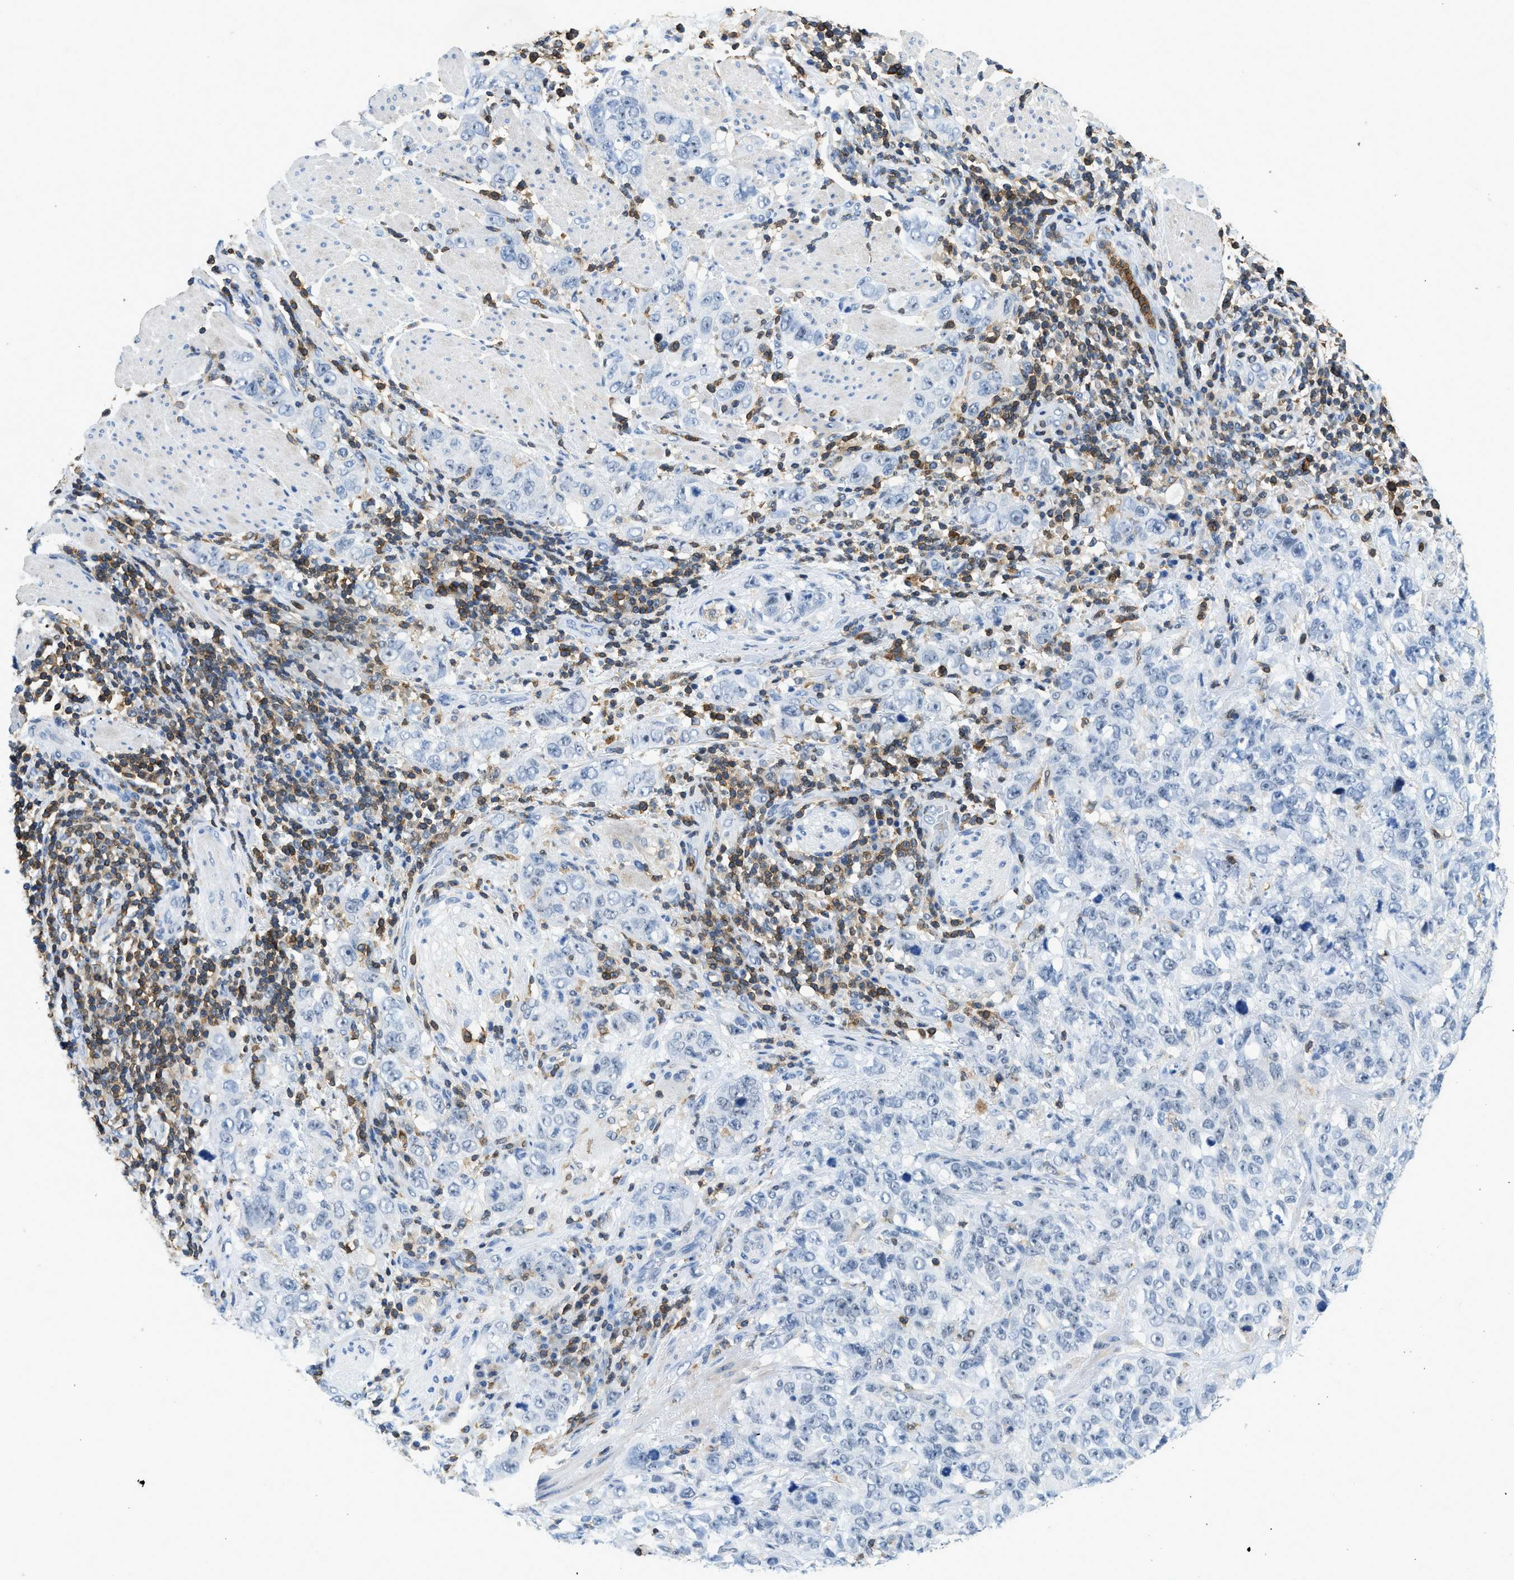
{"staining": {"intensity": "negative", "quantity": "none", "location": "none"}, "tissue": "stomach cancer", "cell_type": "Tumor cells", "image_type": "cancer", "snomed": [{"axis": "morphology", "description": "Adenocarcinoma, NOS"}, {"axis": "topography", "description": "Stomach"}], "caption": "Photomicrograph shows no significant protein staining in tumor cells of stomach cancer.", "gene": "FAM151A", "patient": {"sex": "male", "age": 48}}